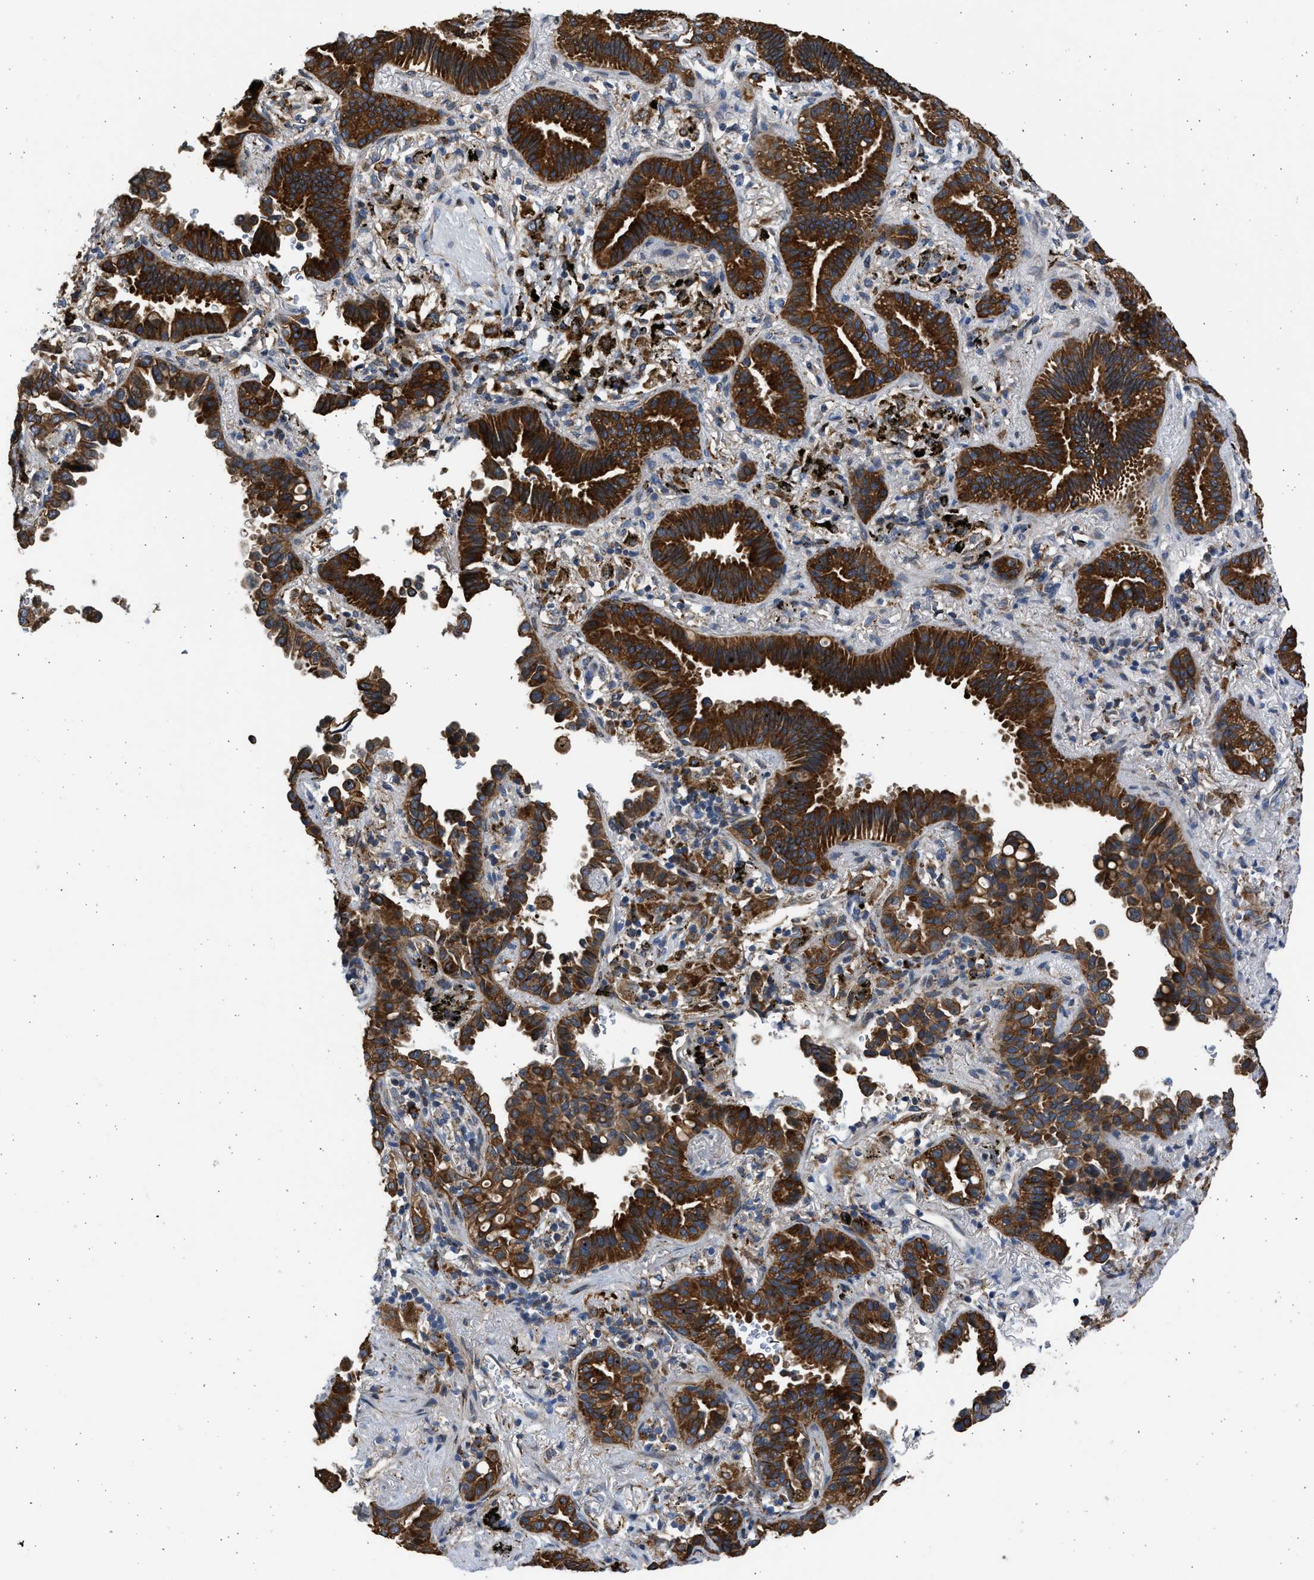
{"staining": {"intensity": "strong", "quantity": ">75%", "location": "cytoplasmic/membranous"}, "tissue": "lung cancer", "cell_type": "Tumor cells", "image_type": "cancer", "snomed": [{"axis": "morphology", "description": "Normal tissue, NOS"}, {"axis": "morphology", "description": "Adenocarcinoma, NOS"}, {"axis": "topography", "description": "Lung"}], "caption": "Protein staining shows strong cytoplasmic/membranous expression in about >75% of tumor cells in lung cancer (adenocarcinoma). Immunohistochemistry stains the protein in brown and the nuclei are stained blue.", "gene": "PLD2", "patient": {"sex": "male", "age": 59}}